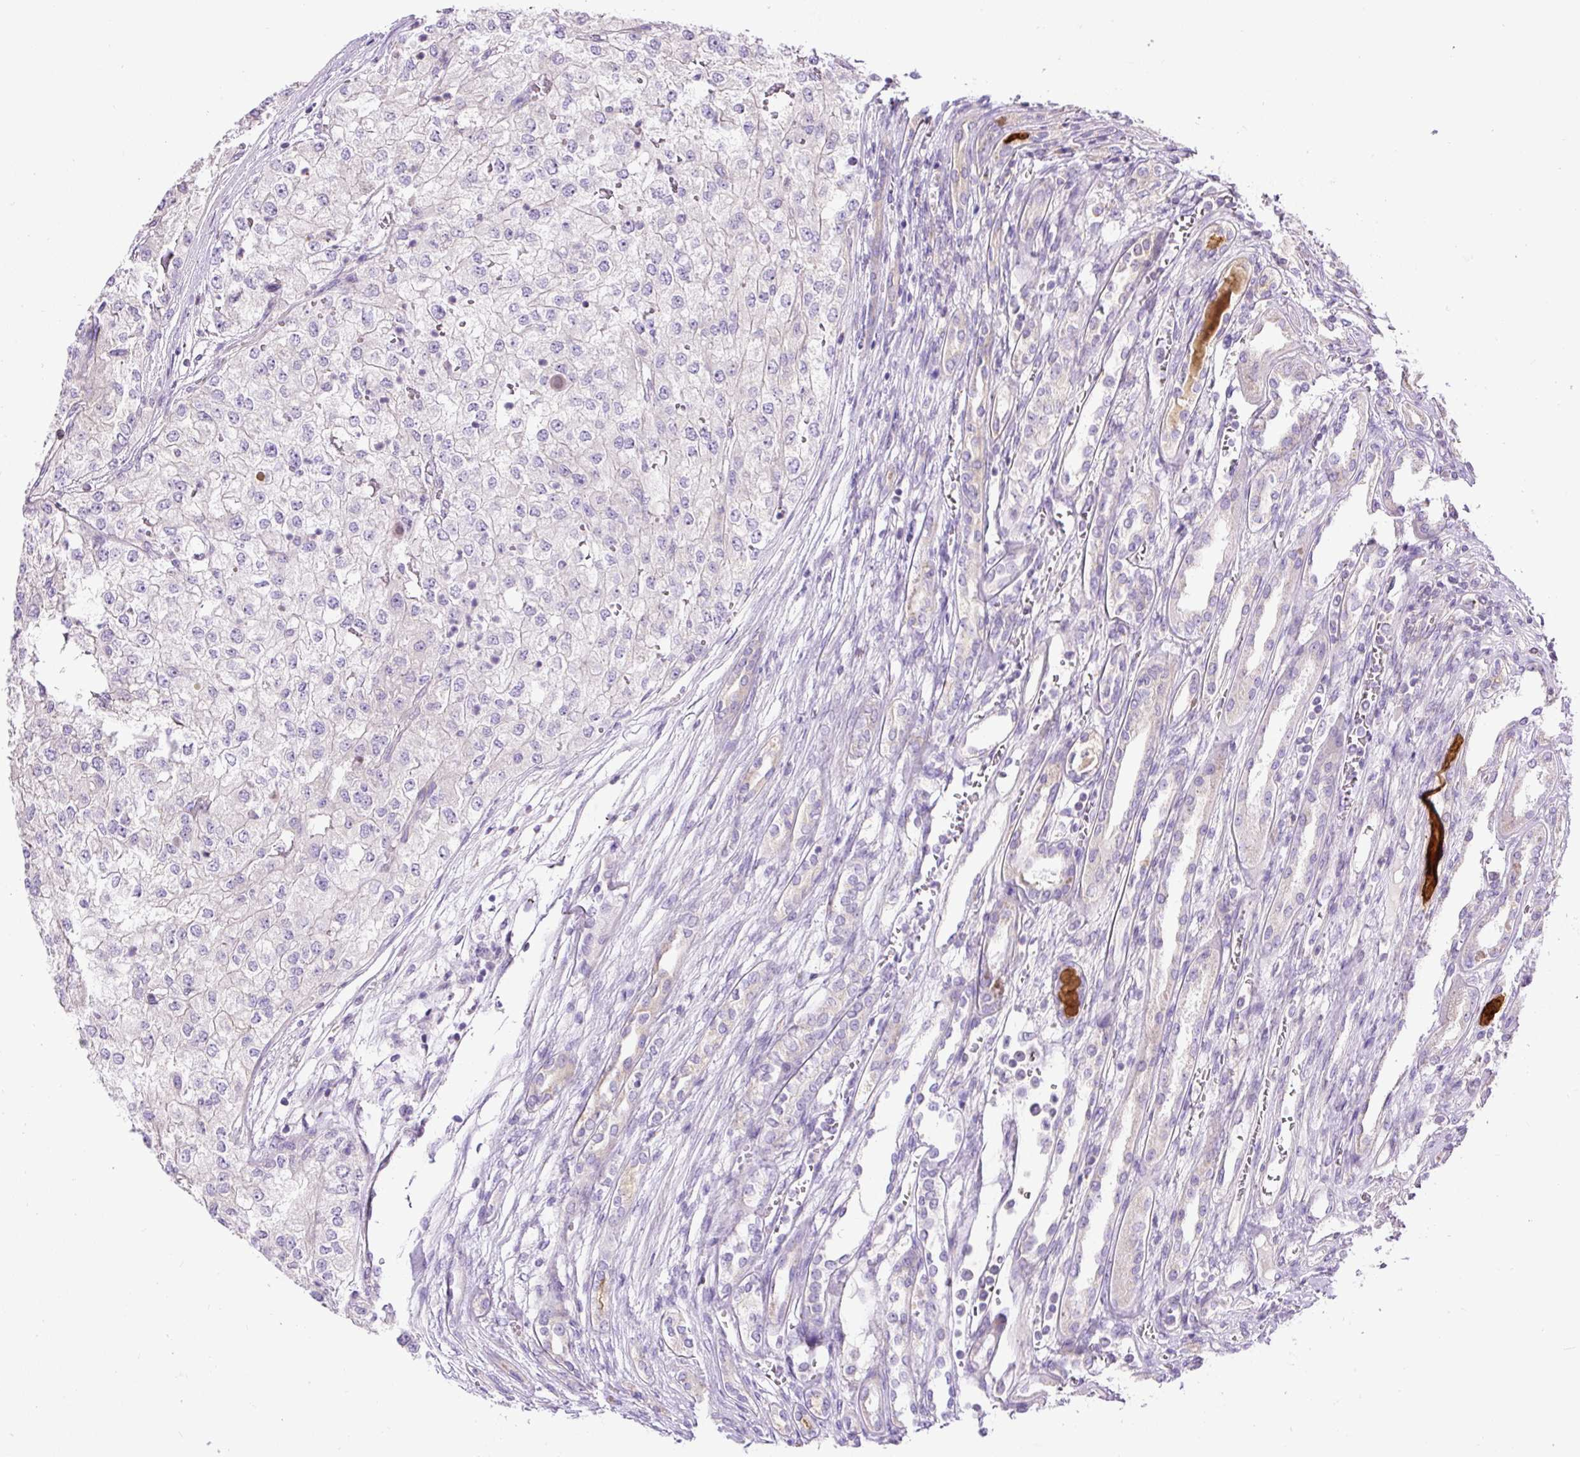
{"staining": {"intensity": "negative", "quantity": "none", "location": "none"}, "tissue": "renal cancer", "cell_type": "Tumor cells", "image_type": "cancer", "snomed": [{"axis": "morphology", "description": "Adenocarcinoma, NOS"}, {"axis": "topography", "description": "Kidney"}], "caption": "DAB (3,3'-diaminobenzidine) immunohistochemical staining of adenocarcinoma (renal) reveals no significant expression in tumor cells.", "gene": "CFAP47", "patient": {"sex": "female", "age": 54}}